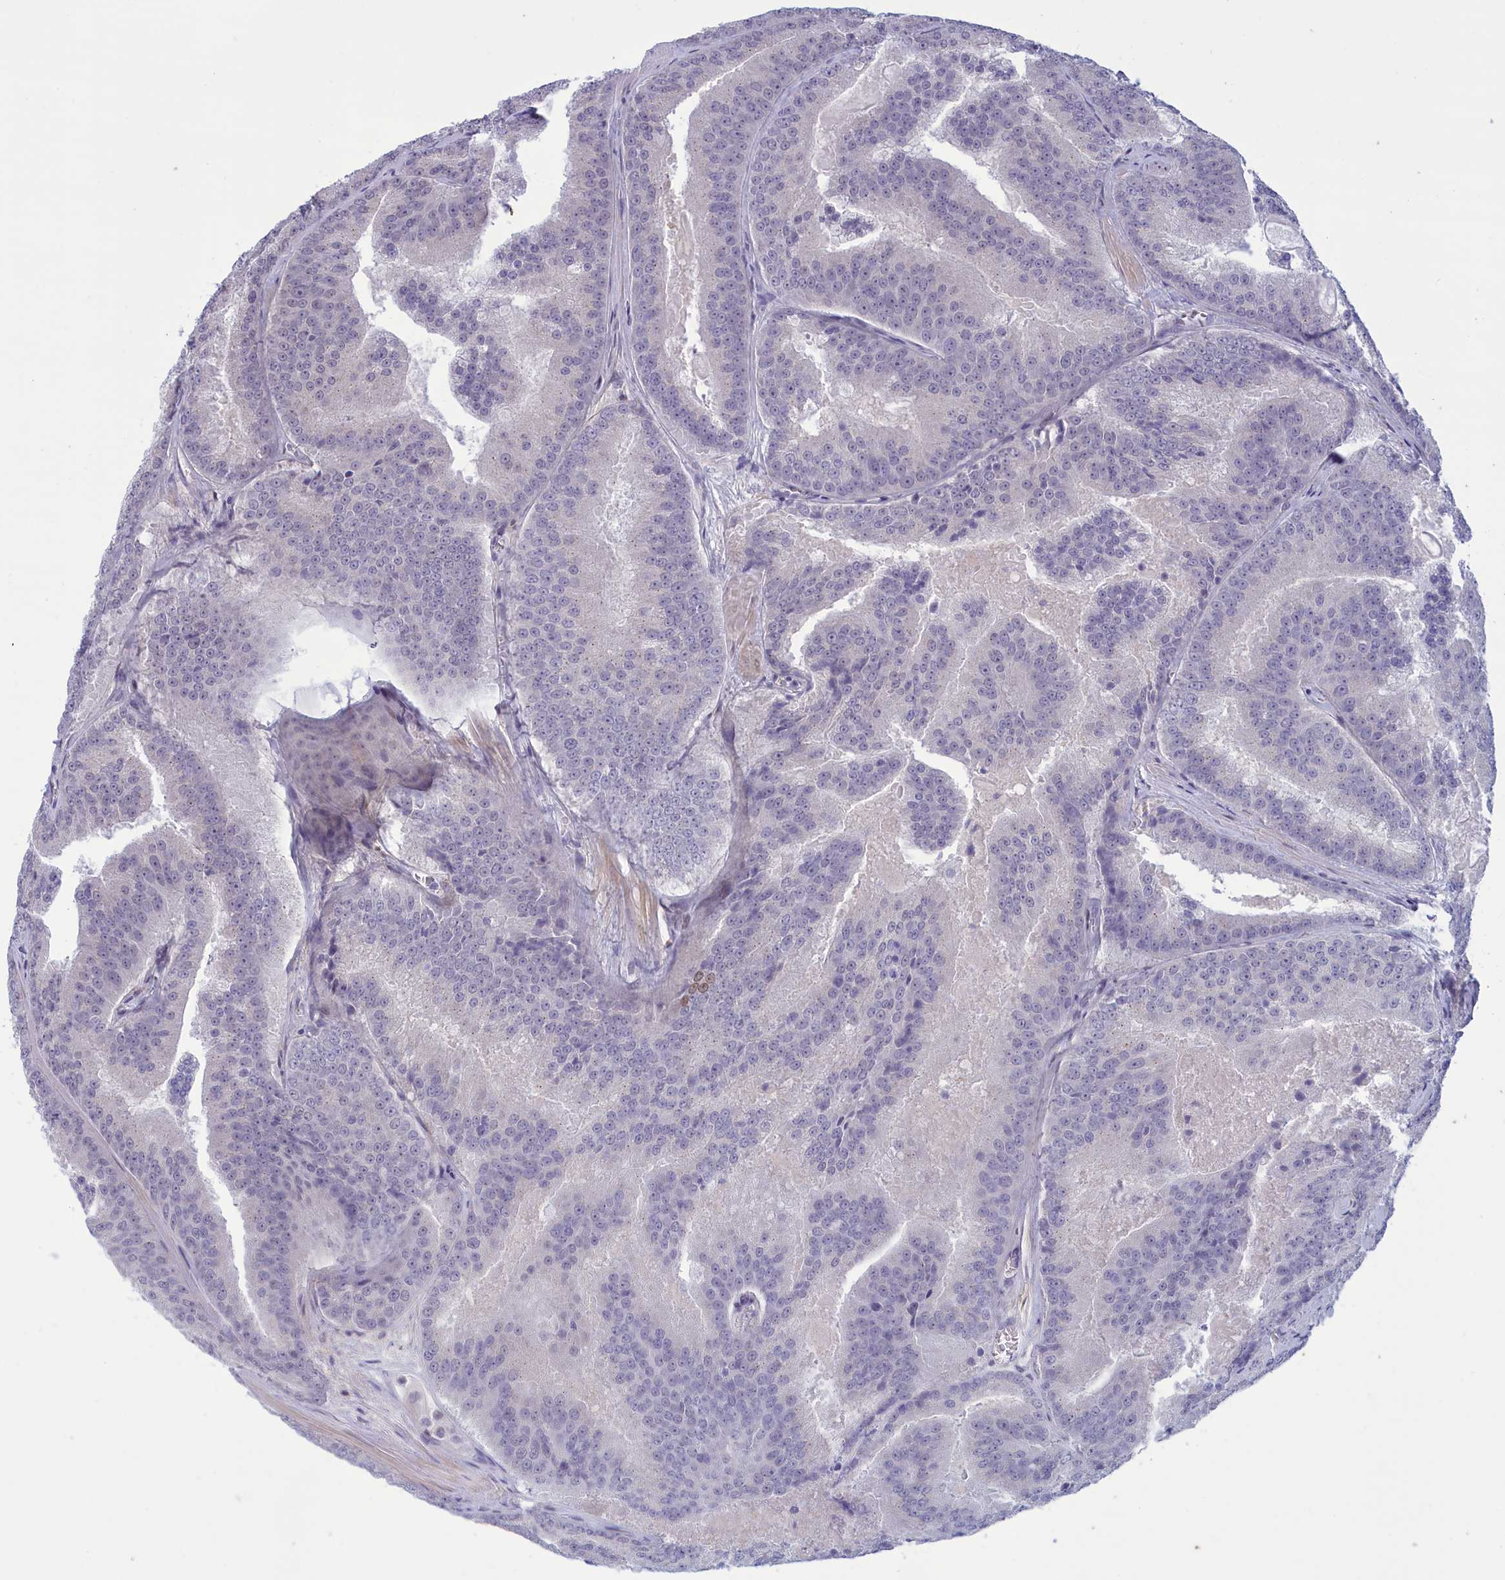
{"staining": {"intensity": "negative", "quantity": "none", "location": "none"}, "tissue": "prostate cancer", "cell_type": "Tumor cells", "image_type": "cancer", "snomed": [{"axis": "morphology", "description": "Adenocarcinoma, High grade"}, {"axis": "topography", "description": "Prostate"}], "caption": "A histopathology image of prostate cancer (high-grade adenocarcinoma) stained for a protein exhibits no brown staining in tumor cells.", "gene": "ELOA2", "patient": {"sex": "male", "age": 61}}